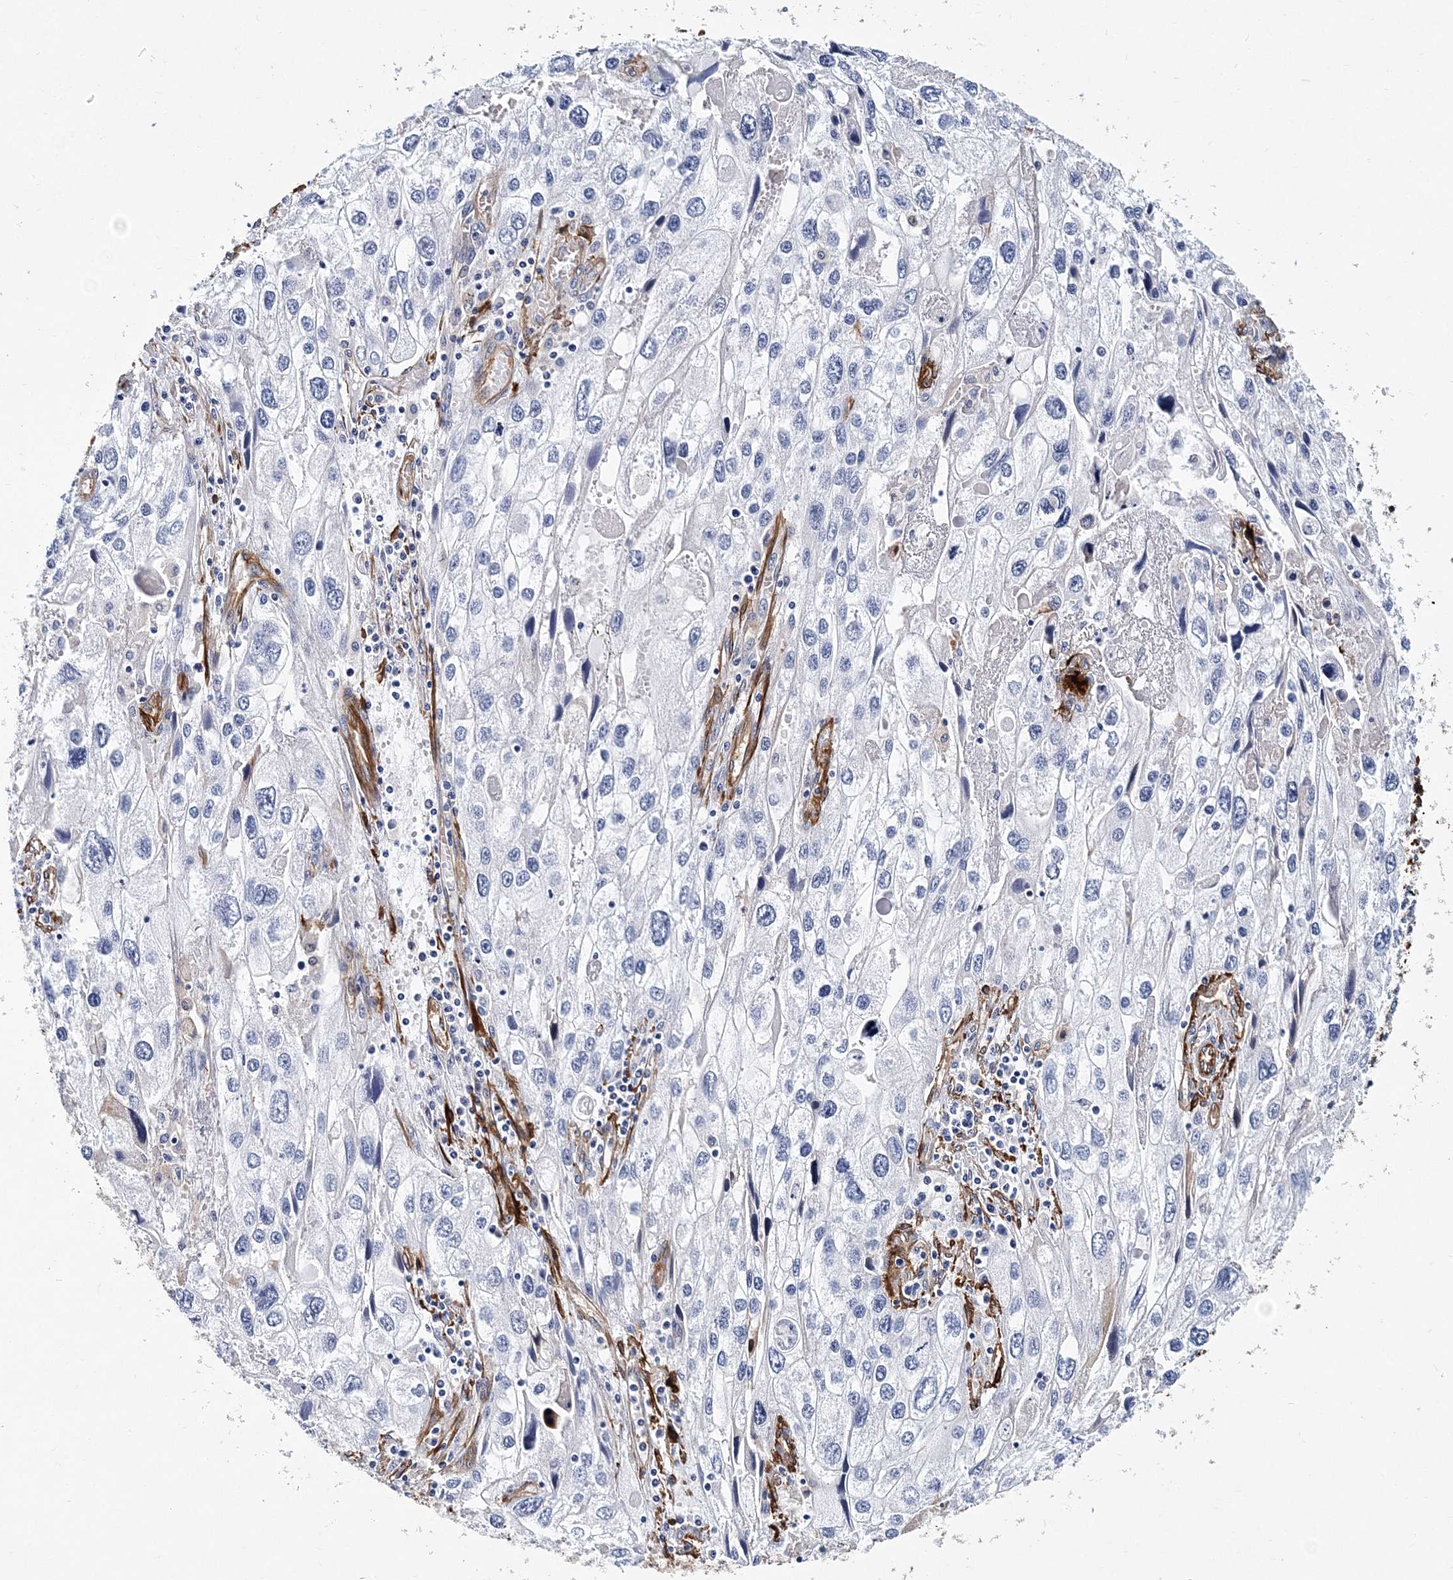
{"staining": {"intensity": "negative", "quantity": "none", "location": "none"}, "tissue": "endometrial cancer", "cell_type": "Tumor cells", "image_type": "cancer", "snomed": [{"axis": "morphology", "description": "Adenocarcinoma, NOS"}, {"axis": "topography", "description": "Endometrium"}], "caption": "The immunohistochemistry image has no significant expression in tumor cells of endometrial adenocarcinoma tissue.", "gene": "ITGA2B", "patient": {"sex": "female", "age": 49}}